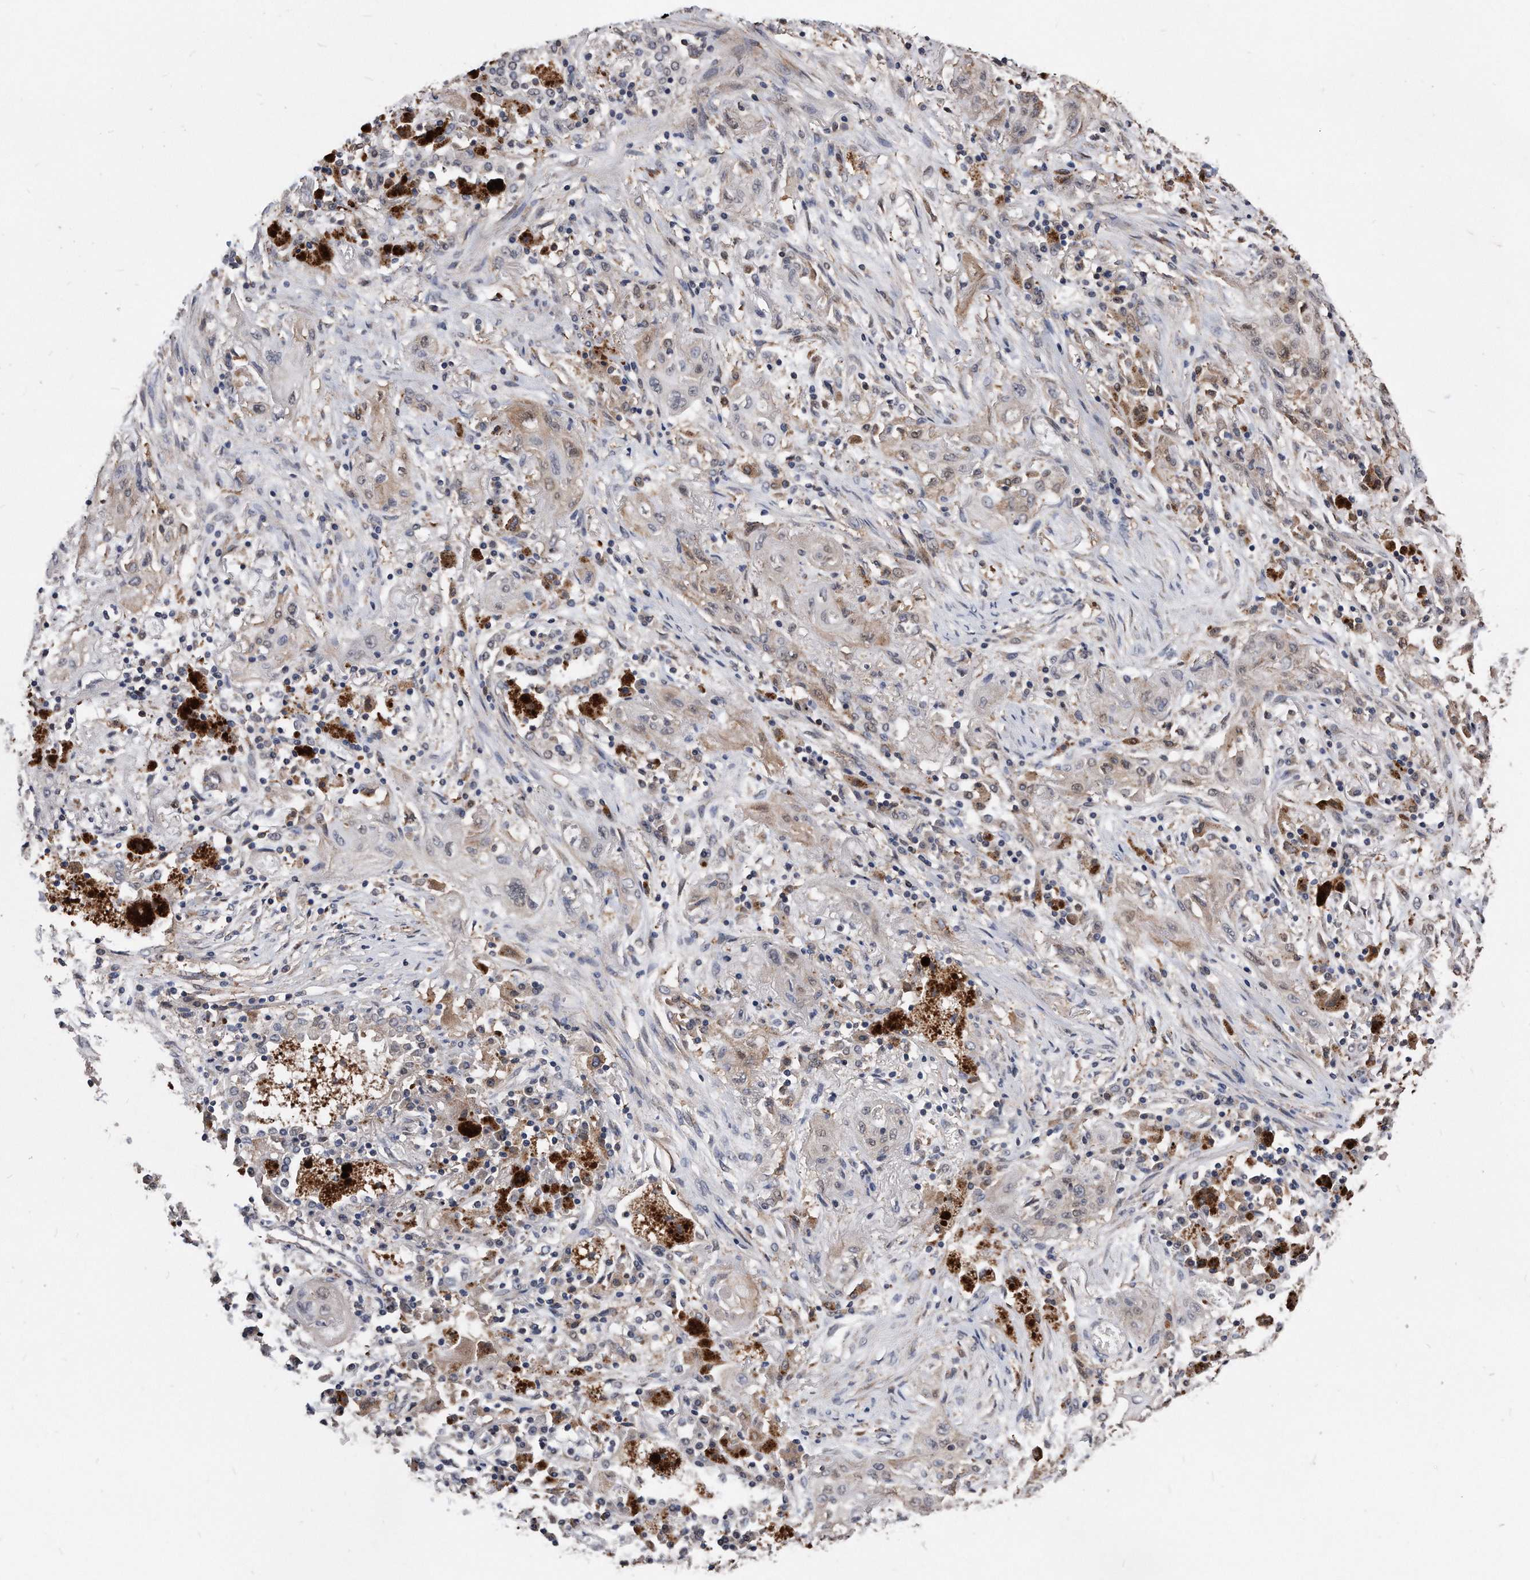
{"staining": {"intensity": "weak", "quantity": "<25%", "location": "cytoplasmic/membranous"}, "tissue": "lung cancer", "cell_type": "Tumor cells", "image_type": "cancer", "snomed": [{"axis": "morphology", "description": "Squamous cell carcinoma, NOS"}, {"axis": "topography", "description": "Lung"}], "caption": "An immunohistochemistry (IHC) photomicrograph of squamous cell carcinoma (lung) is shown. There is no staining in tumor cells of squamous cell carcinoma (lung).", "gene": "IL20RA", "patient": {"sex": "female", "age": 47}}